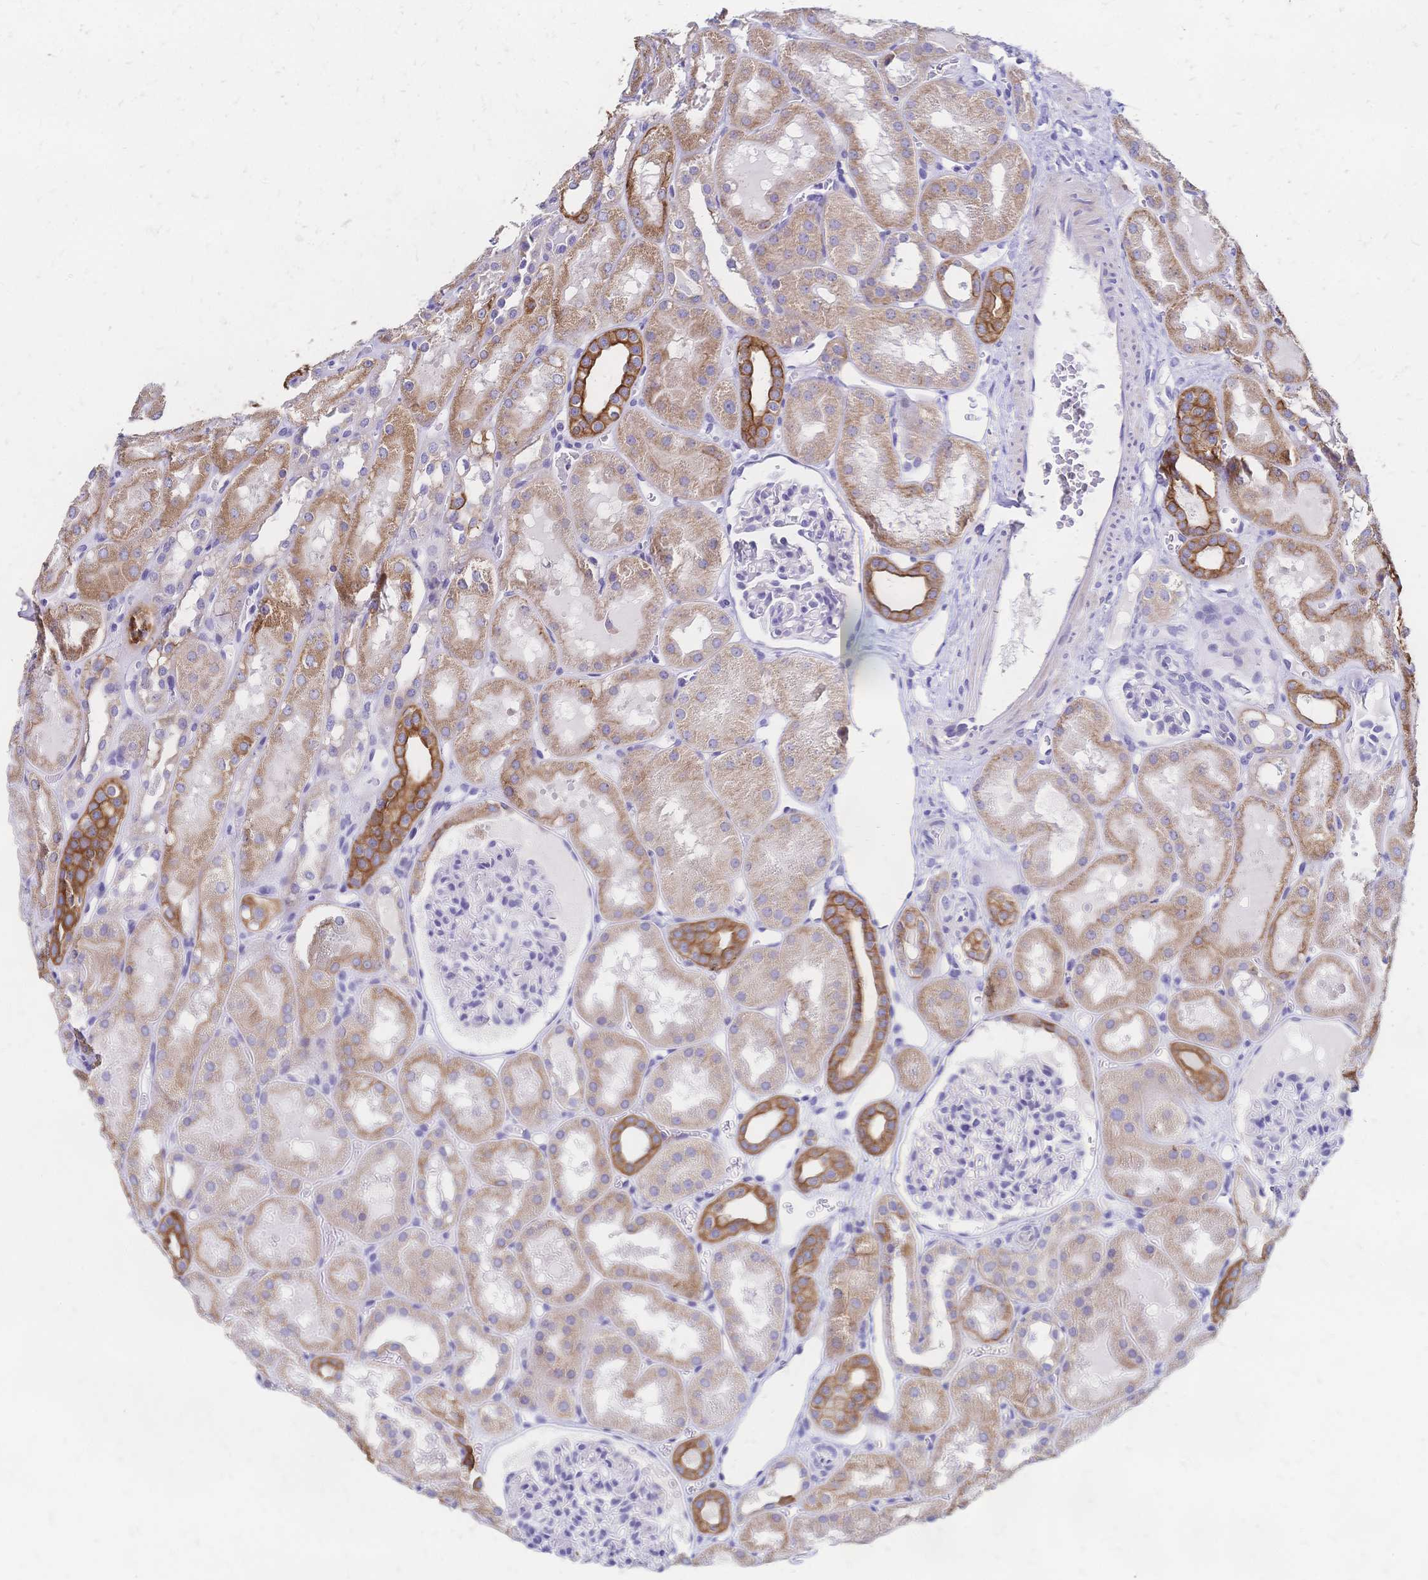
{"staining": {"intensity": "negative", "quantity": "none", "location": "none"}, "tissue": "kidney", "cell_type": "Cells in glomeruli", "image_type": "normal", "snomed": [{"axis": "morphology", "description": "Normal tissue, NOS"}, {"axis": "topography", "description": "Kidney"}, {"axis": "topography", "description": "Urinary bladder"}], "caption": "An immunohistochemistry micrograph of benign kidney is shown. There is no staining in cells in glomeruli of kidney.", "gene": "DTNB", "patient": {"sex": "male", "age": 16}}